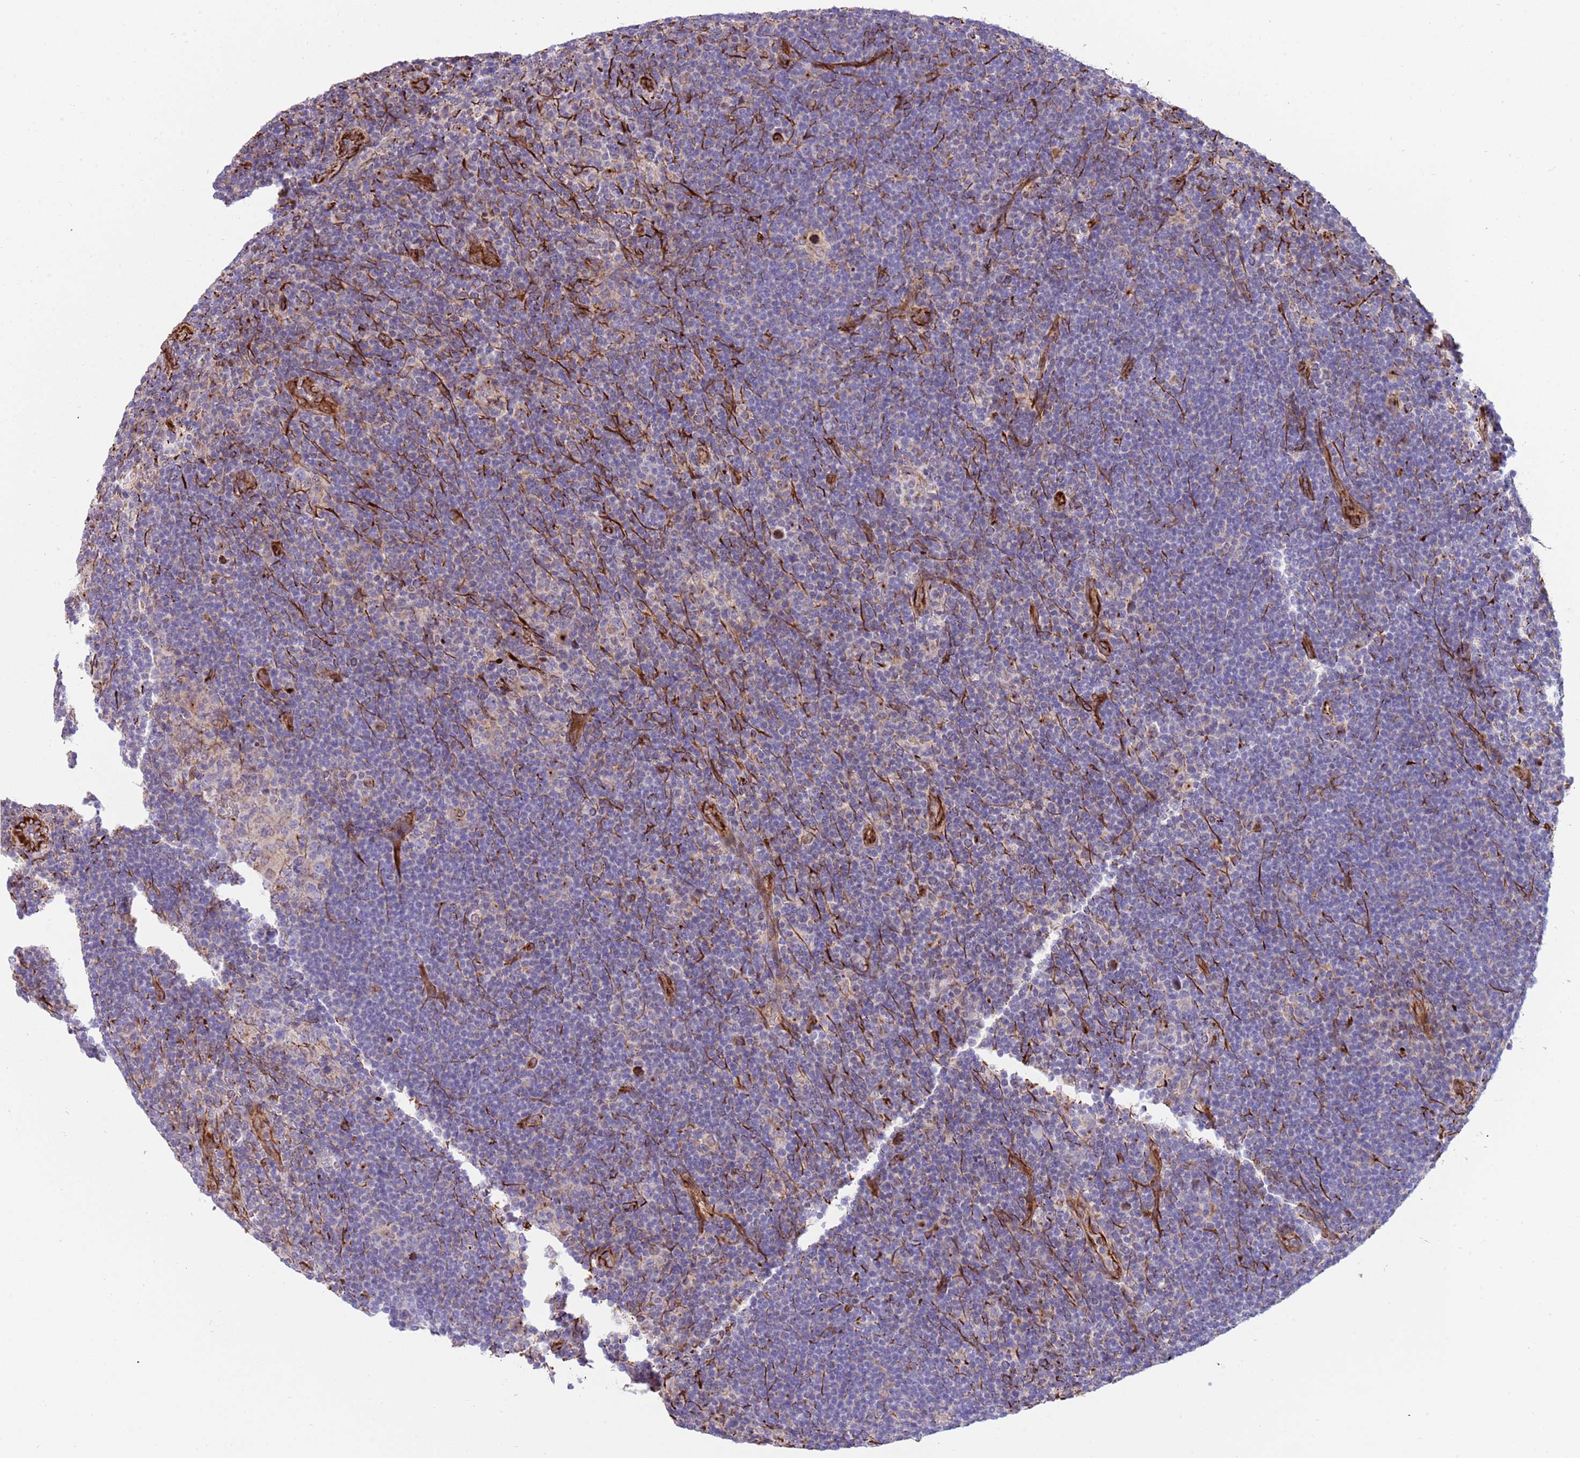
{"staining": {"intensity": "negative", "quantity": "none", "location": "none"}, "tissue": "lymphoma", "cell_type": "Tumor cells", "image_type": "cancer", "snomed": [{"axis": "morphology", "description": "Hodgkin's disease, NOS"}, {"axis": "topography", "description": "Lymph node"}], "caption": "Protein analysis of Hodgkin's disease shows no significant expression in tumor cells.", "gene": "MOGAT1", "patient": {"sex": "female", "age": 57}}